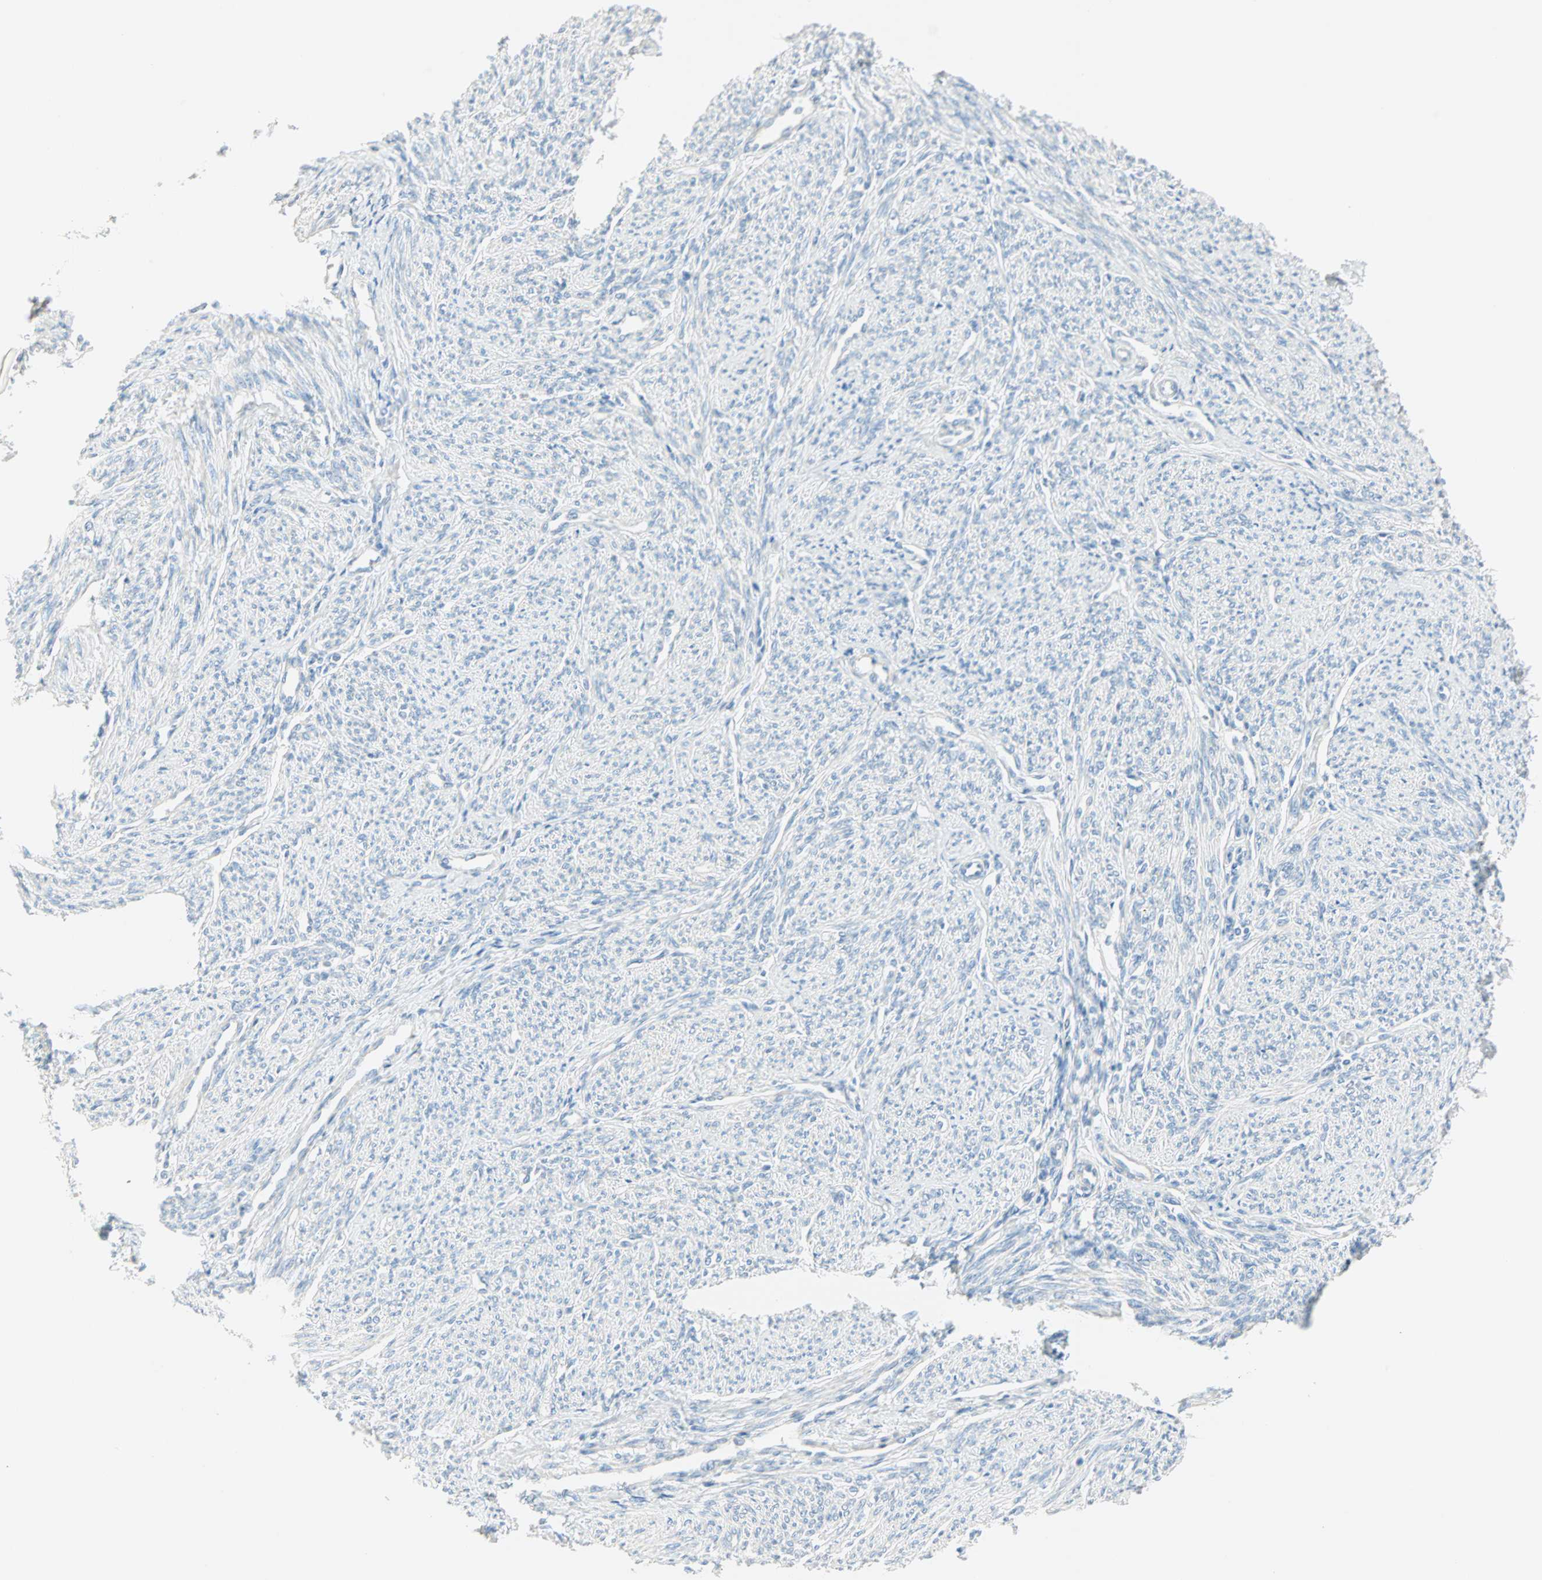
{"staining": {"intensity": "weak", "quantity": ">75%", "location": "cytoplasmic/membranous"}, "tissue": "smooth muscle", "cell_type": "Smooth muscle cells", "image_type": "normal", "snomed": [{"axis": "morphology", "description": "Normal tissue, NOS"}, {"axis": "topography", "description": "Smooth muscle"}], "caption": "A brown stain highlights weak cytoplasmic/membranous staining of a protein in smooth muscle cells of normal smooth muscle. (DAB IHC, brown staining for protein, blue staining for nuclei).", "gene": "SULT1C2", "patient": {"sex": "female", "age": 65}}